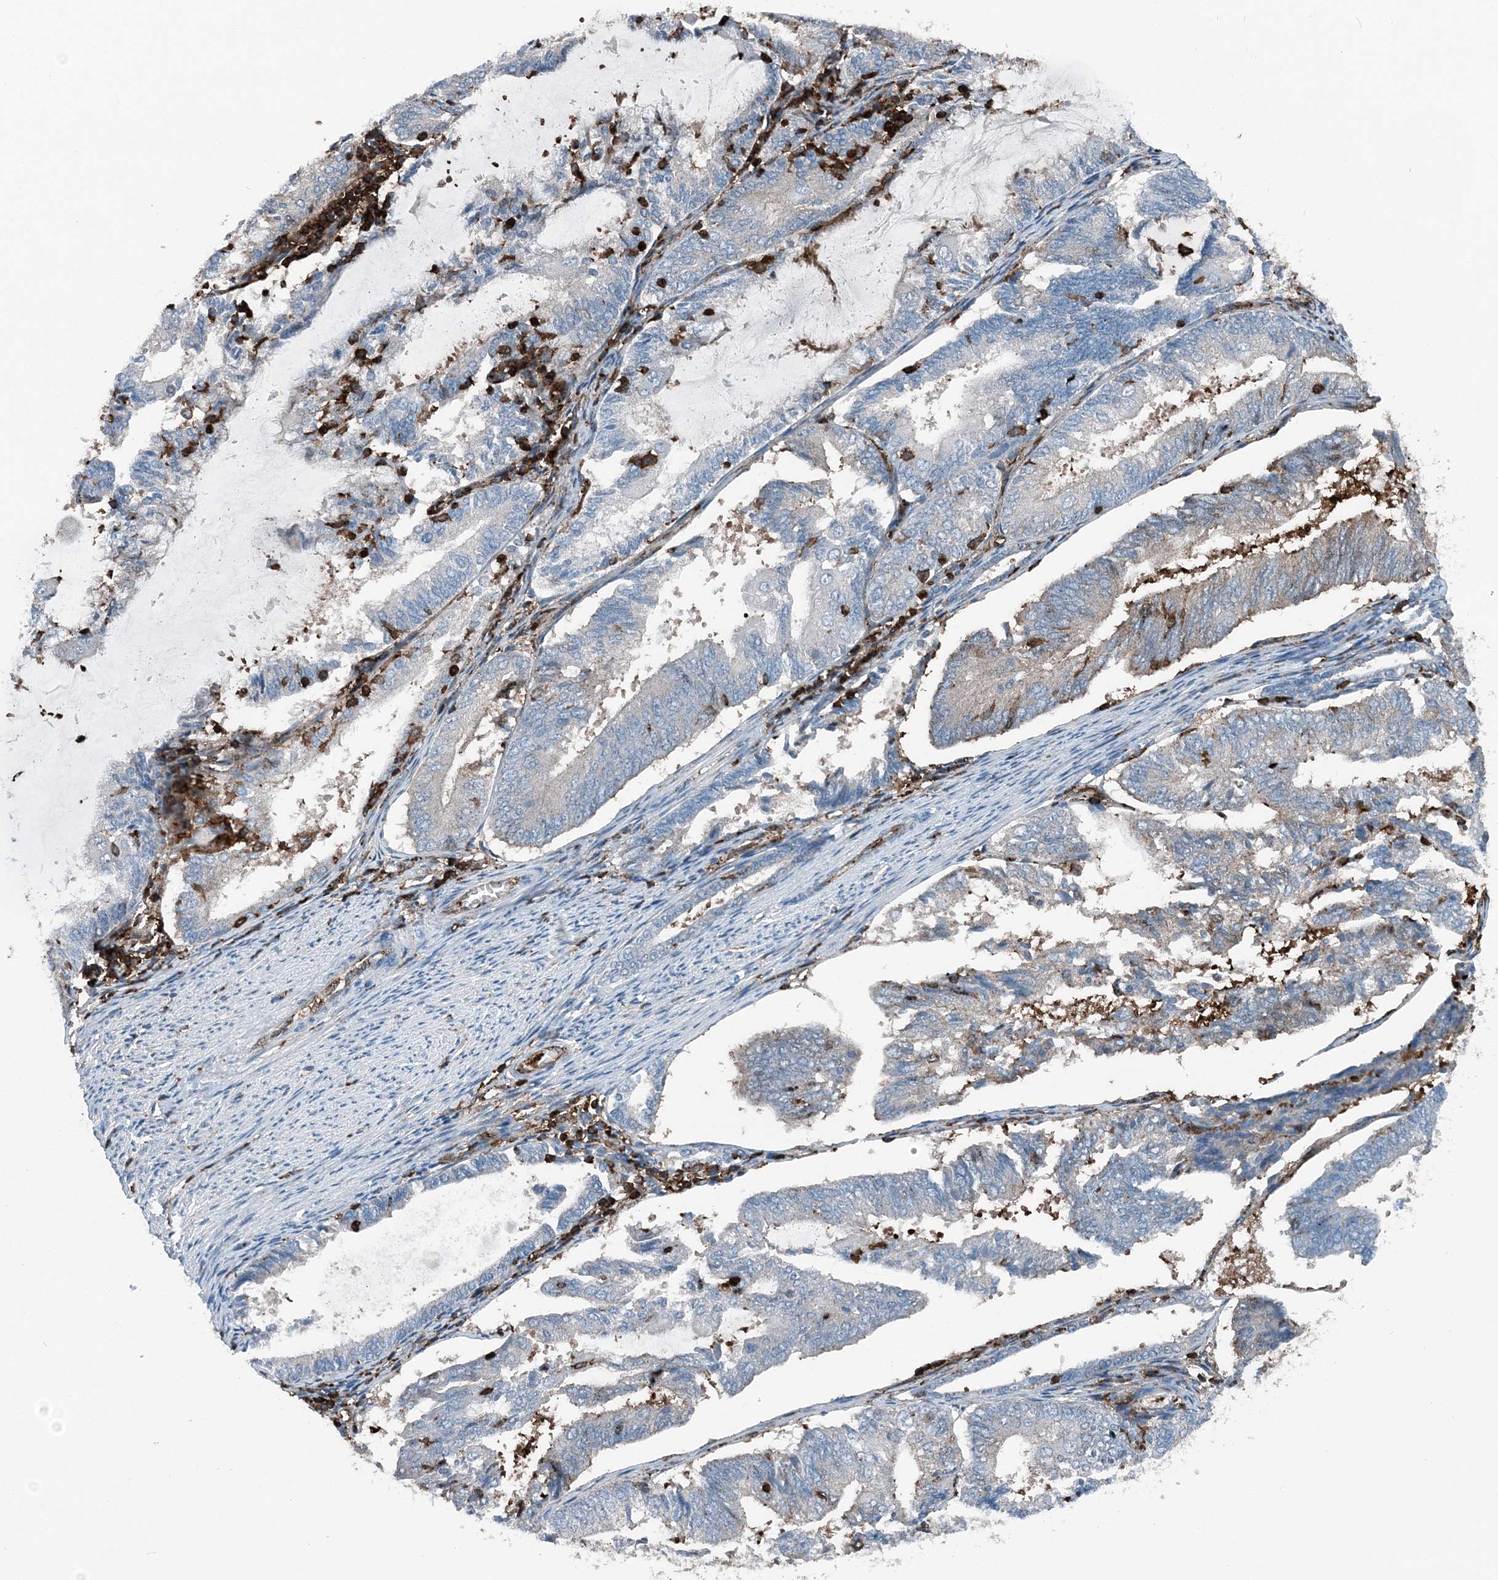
{"staining": {"intensity": "moderate", "quantity": "<25%", "location": "cytoplasmic/membranous"}, "tissue": "endometrial cancer", "cell_type": "Tumor cells", "image_type": "cancer", "snomed": [{"axis": "morphology", "description": "Adenocarcinoma, NOS"}, {"axis": "topography", "description": "Endometrium"}], "caption": "Endometrial cancer (adenocarcinoma) stained for a protein shows moderate cytoplasmic/membranous positivity in tumor cells.", "gene": "CFL1", "patient": {"sex": "female", "age": 81}}